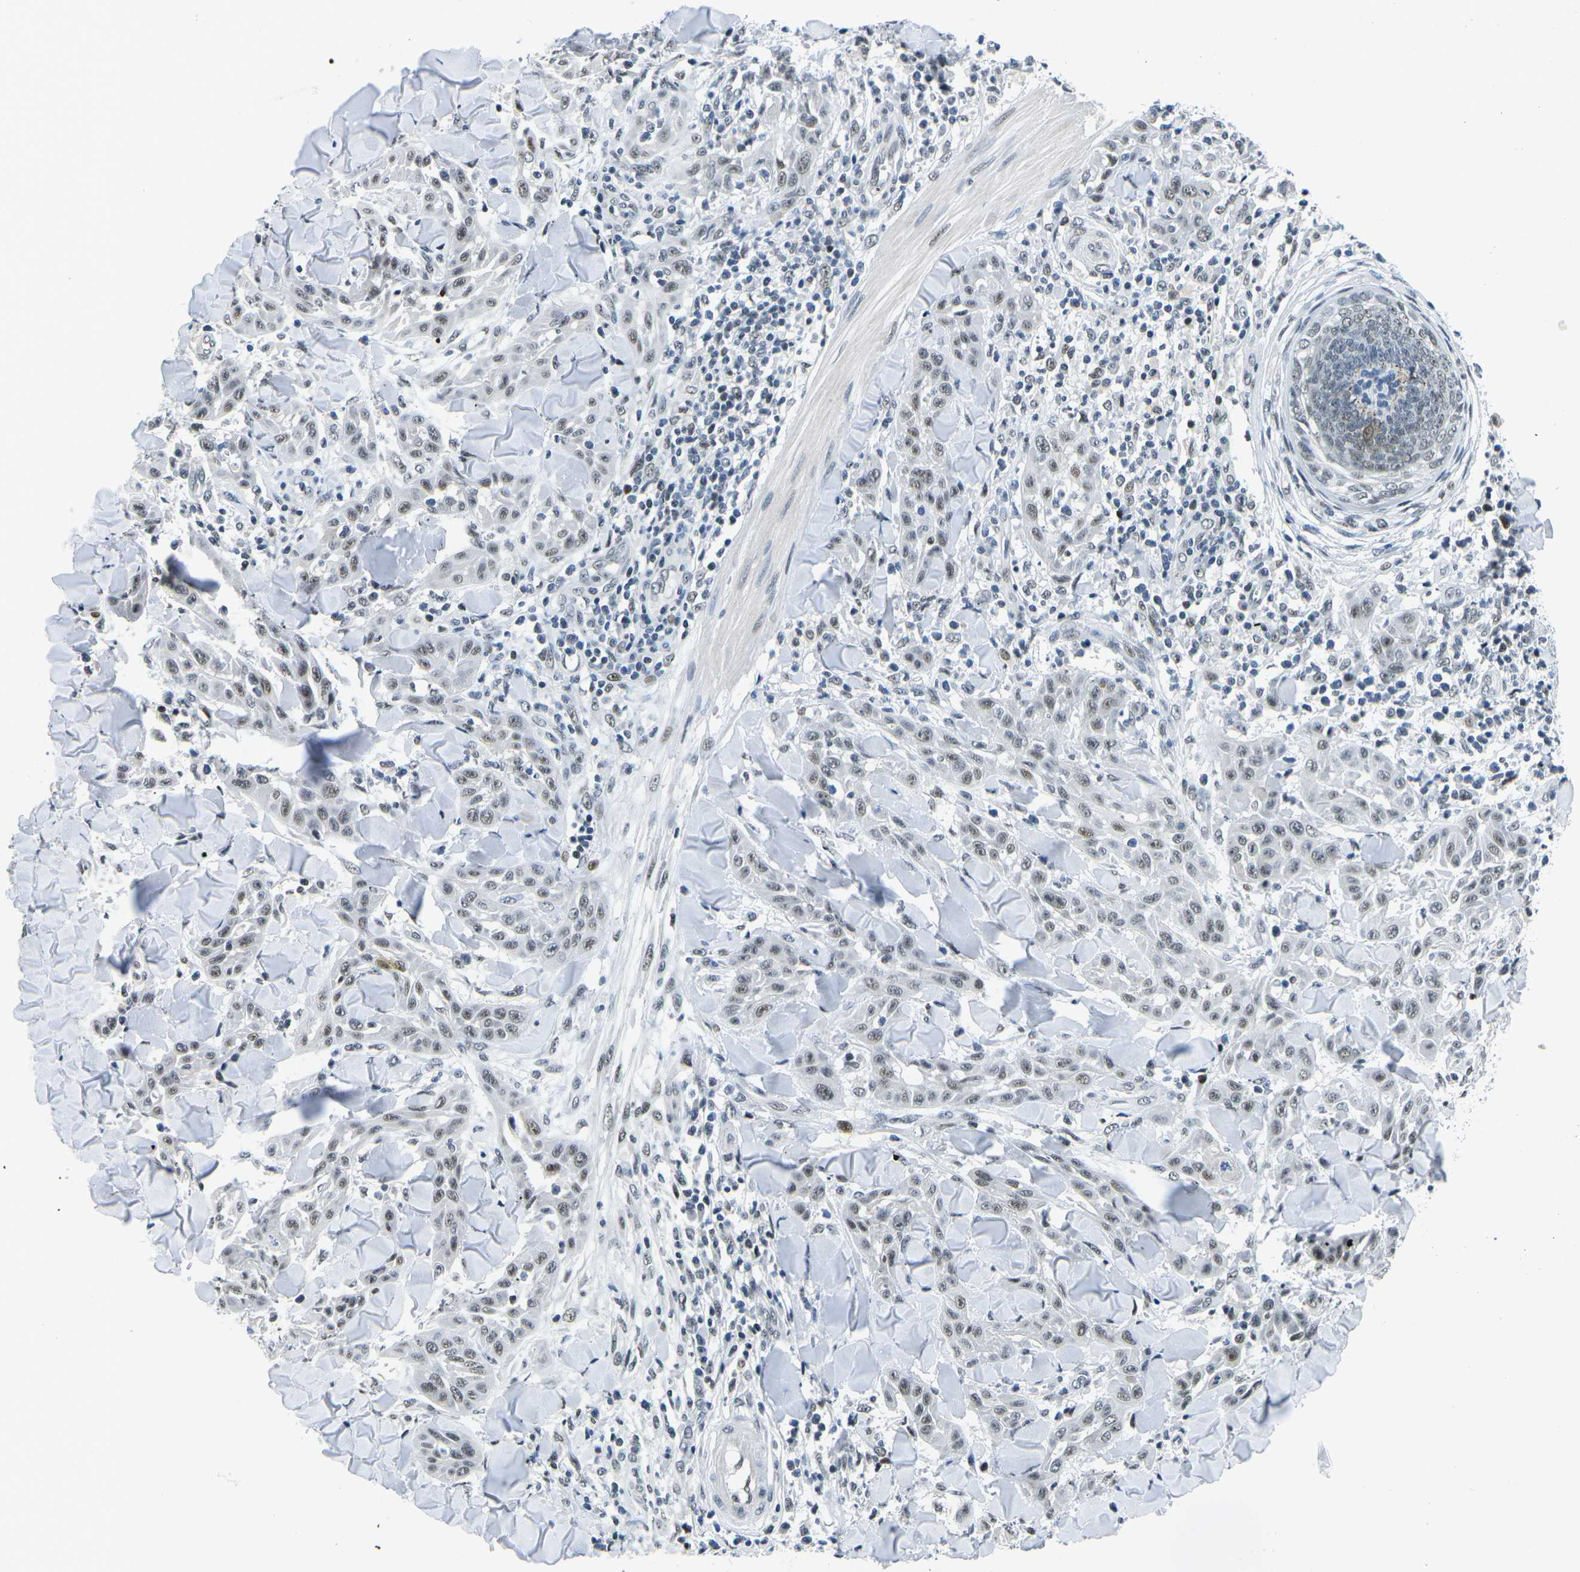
{"staining": {"intensity": "weak", "quantity": ">75%", "location": "nuclear"}, "tissue": "skin cancer", "cell_type": "Tumor cells", "image_type": "cancer", "snomed": [{"axis": "morphology", "description": "Squamous cell carcinoma, NOS"}, {"axis": "topography", "description": "Skin"}], "caption": "About >75% of tumor cells in human skin cancer demonstrate weak nuclear protein positivity as visualized by brown immunohistochemical staining.", "gene": "PRPF8", "patient": {"sex": "male", "age": 24}}